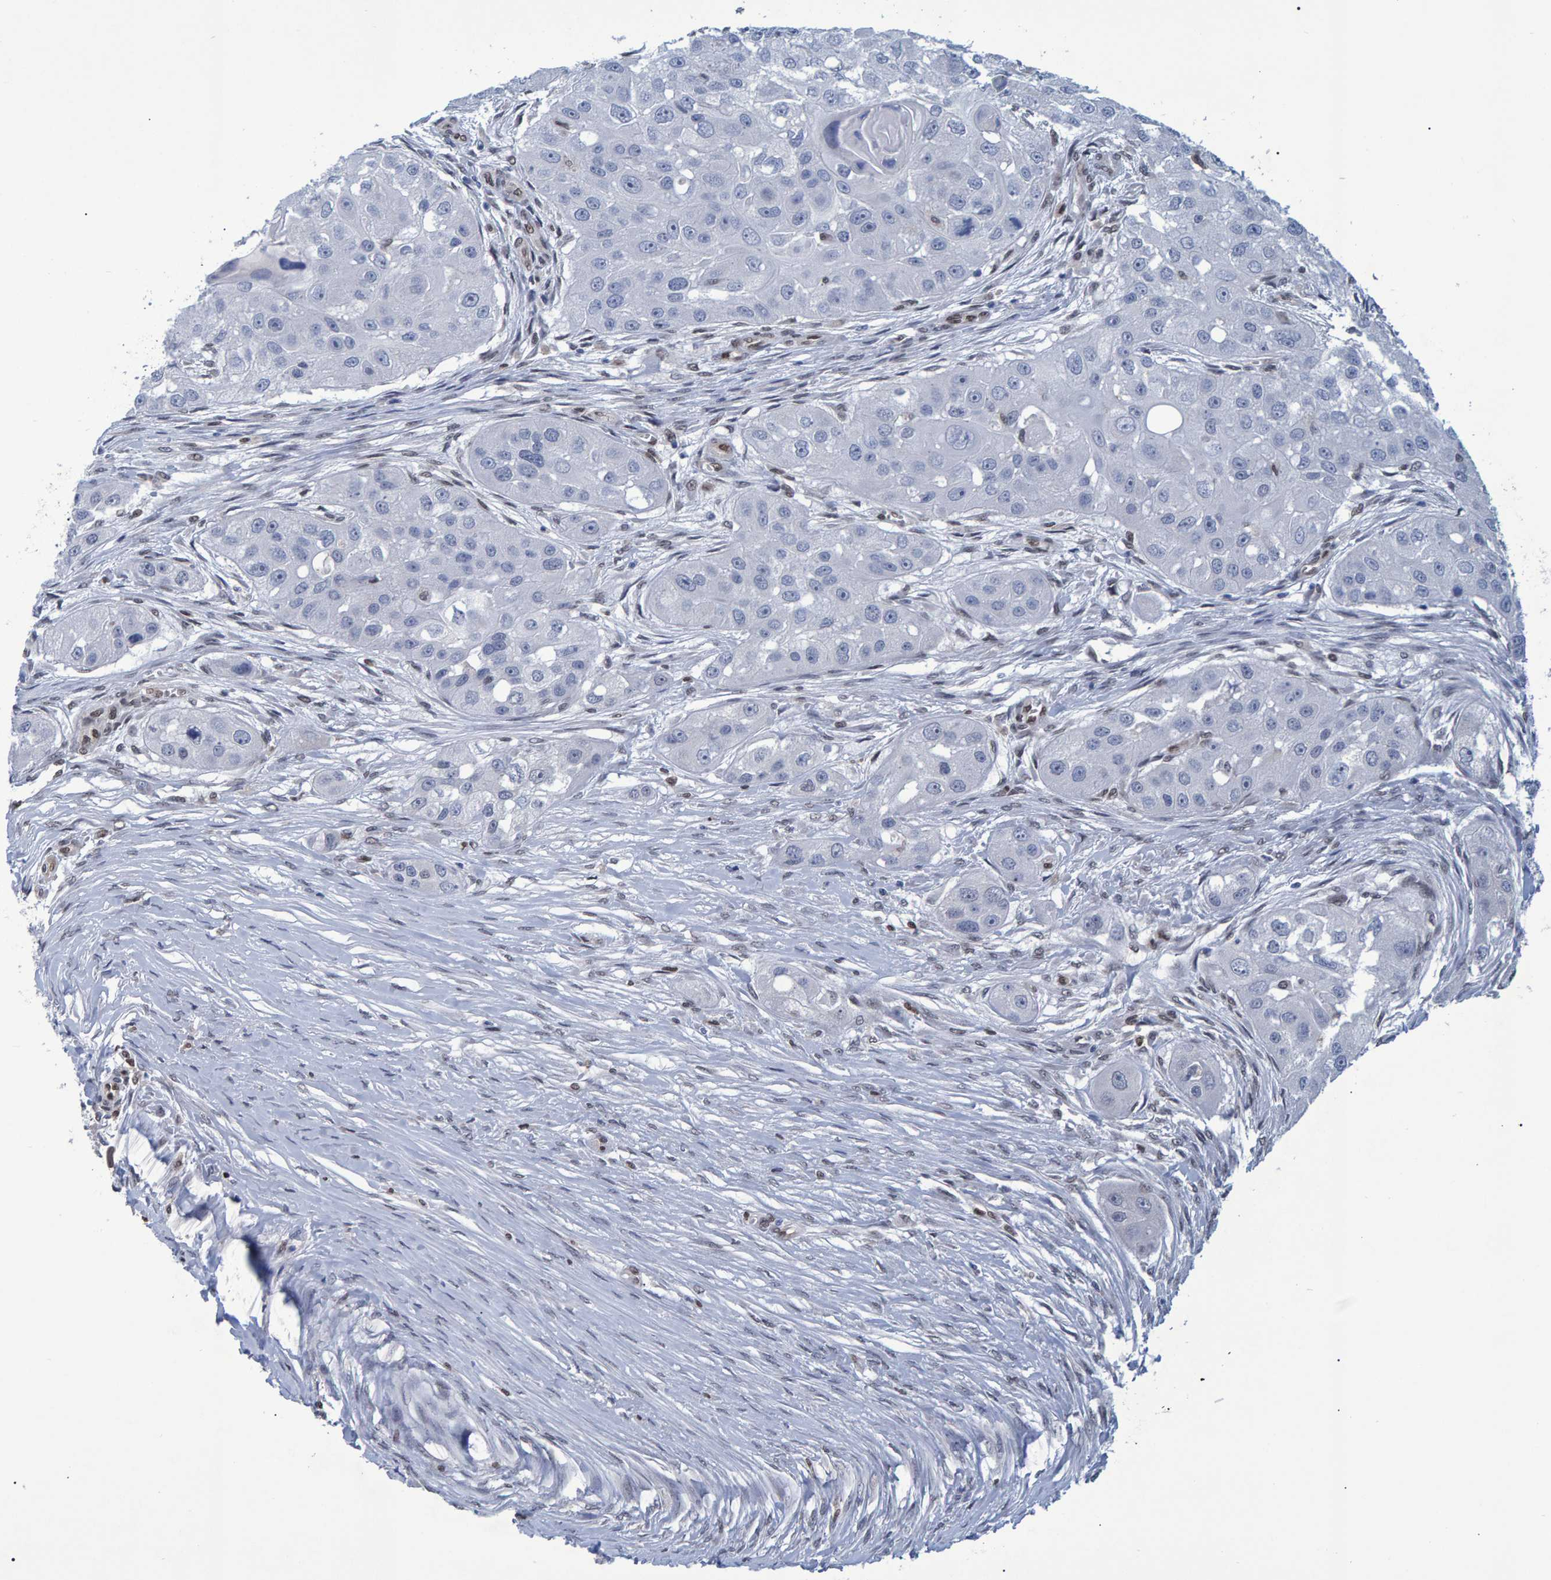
{"staining": {"intensity": "negative", "quantity": "none", "location": "none"}, "tissue": "head and neck cancer", "cell_type": "Tumor cells", "image_type": "cancer", "snomed": [{"axis": "morphology", "description": "Normal tissue, NOS"}, {"axis": "morphology", "description": "Squamous cell carcinoma, NOS"}, {"axis": "topography", "description": "Skeletal muscle"}, {"axis": "topography", "description": "Head-Neck"}], "caption": "The IHC micrograph has no significant staining in tumor cells of head and neck cancer tissue.", "gene": "QKI", "patient": {"sex": "male", "age": 51}}